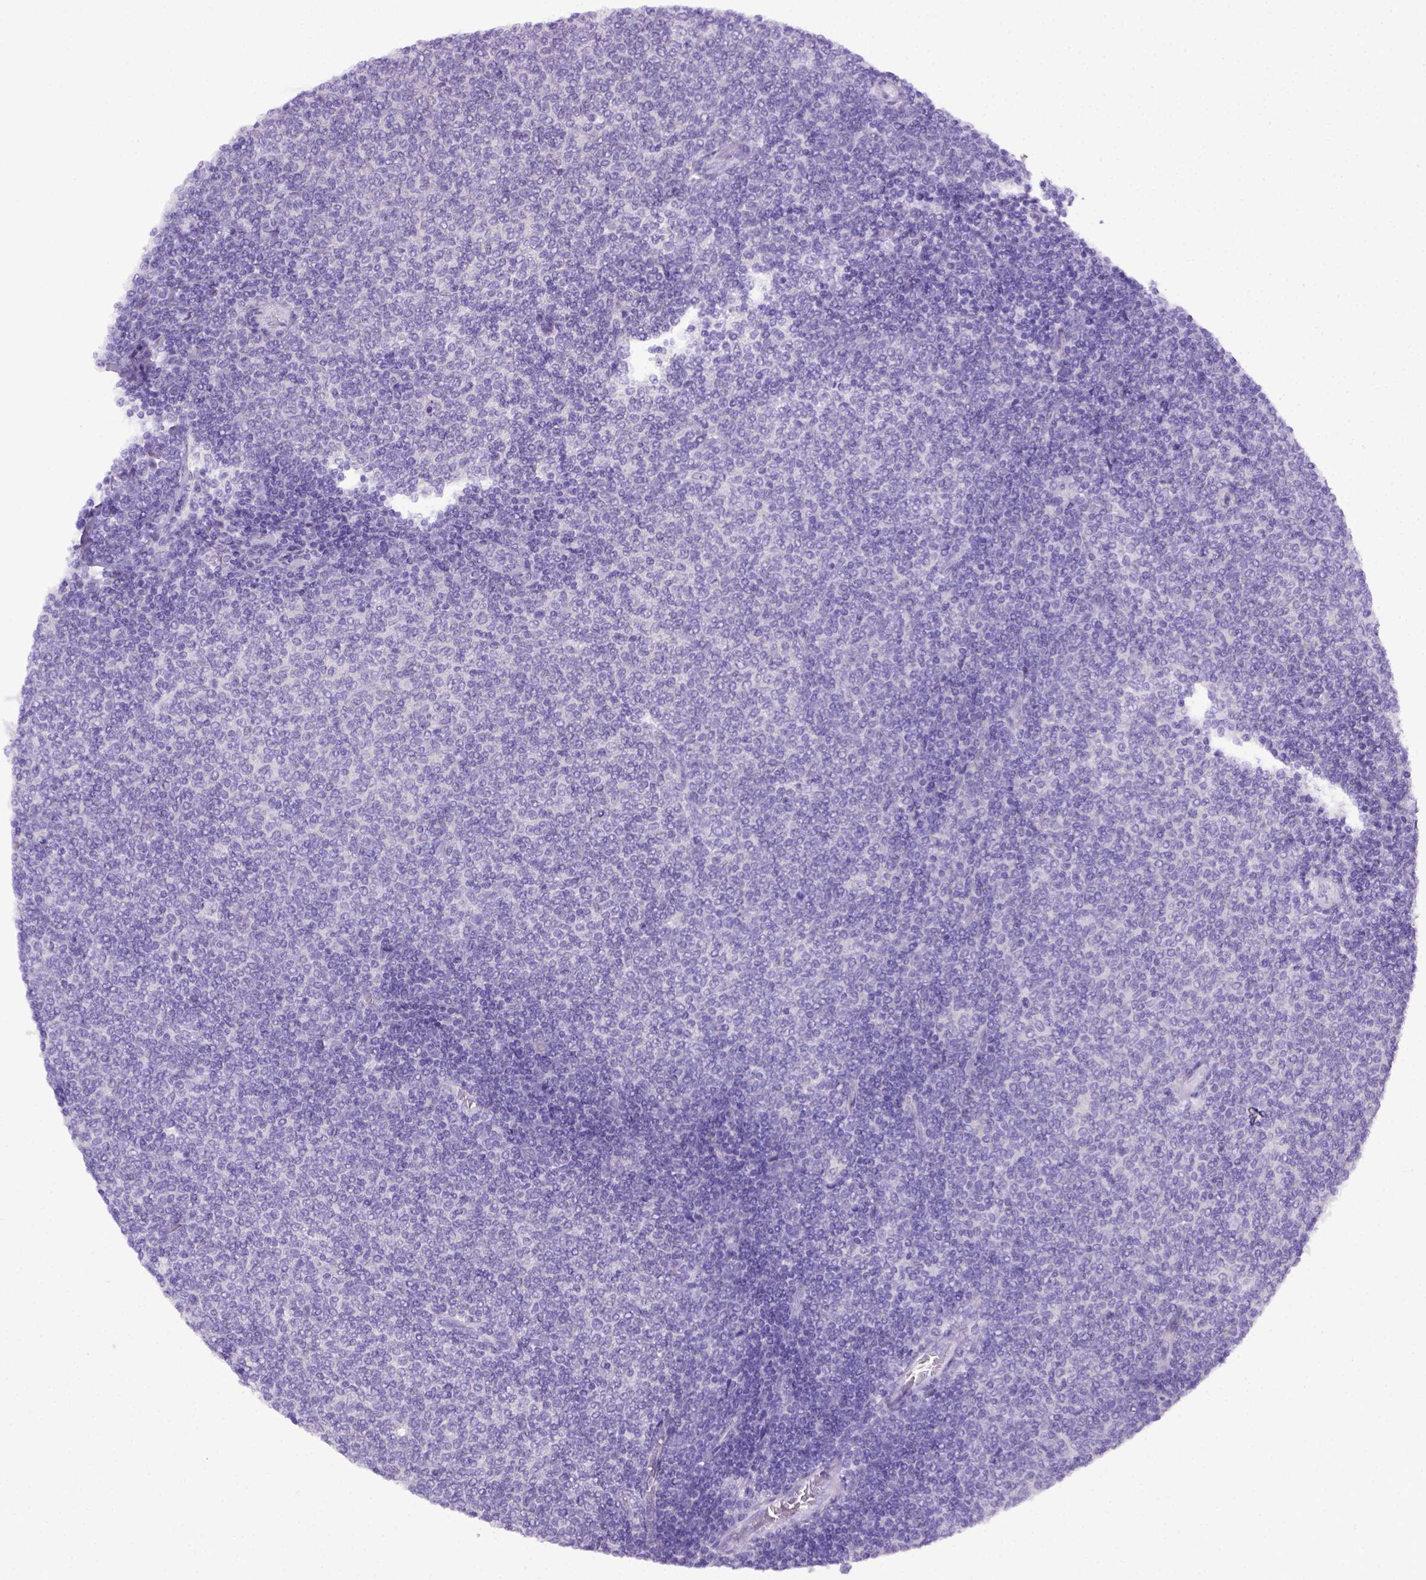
{"staining": {"intensity": "negative", "quantity": "none", "location": "none"}, "tissue": "lymphoma", "cell_type": "Tumor cells", "image_type": "cancer", "snomed": [{"axis": "morphology", "description": "Malignant lymphoma, non-Hodgkin's type, Low grade"}, {"axis": "topography", "description": "Lymph node"}], "caption": "There is no significant positivity in tumor cells of low-grade malignant lymphoma, non-Hodgkin's type.", "gene": "ITIH4", "patient": {"sex": "male", "age": 52}}